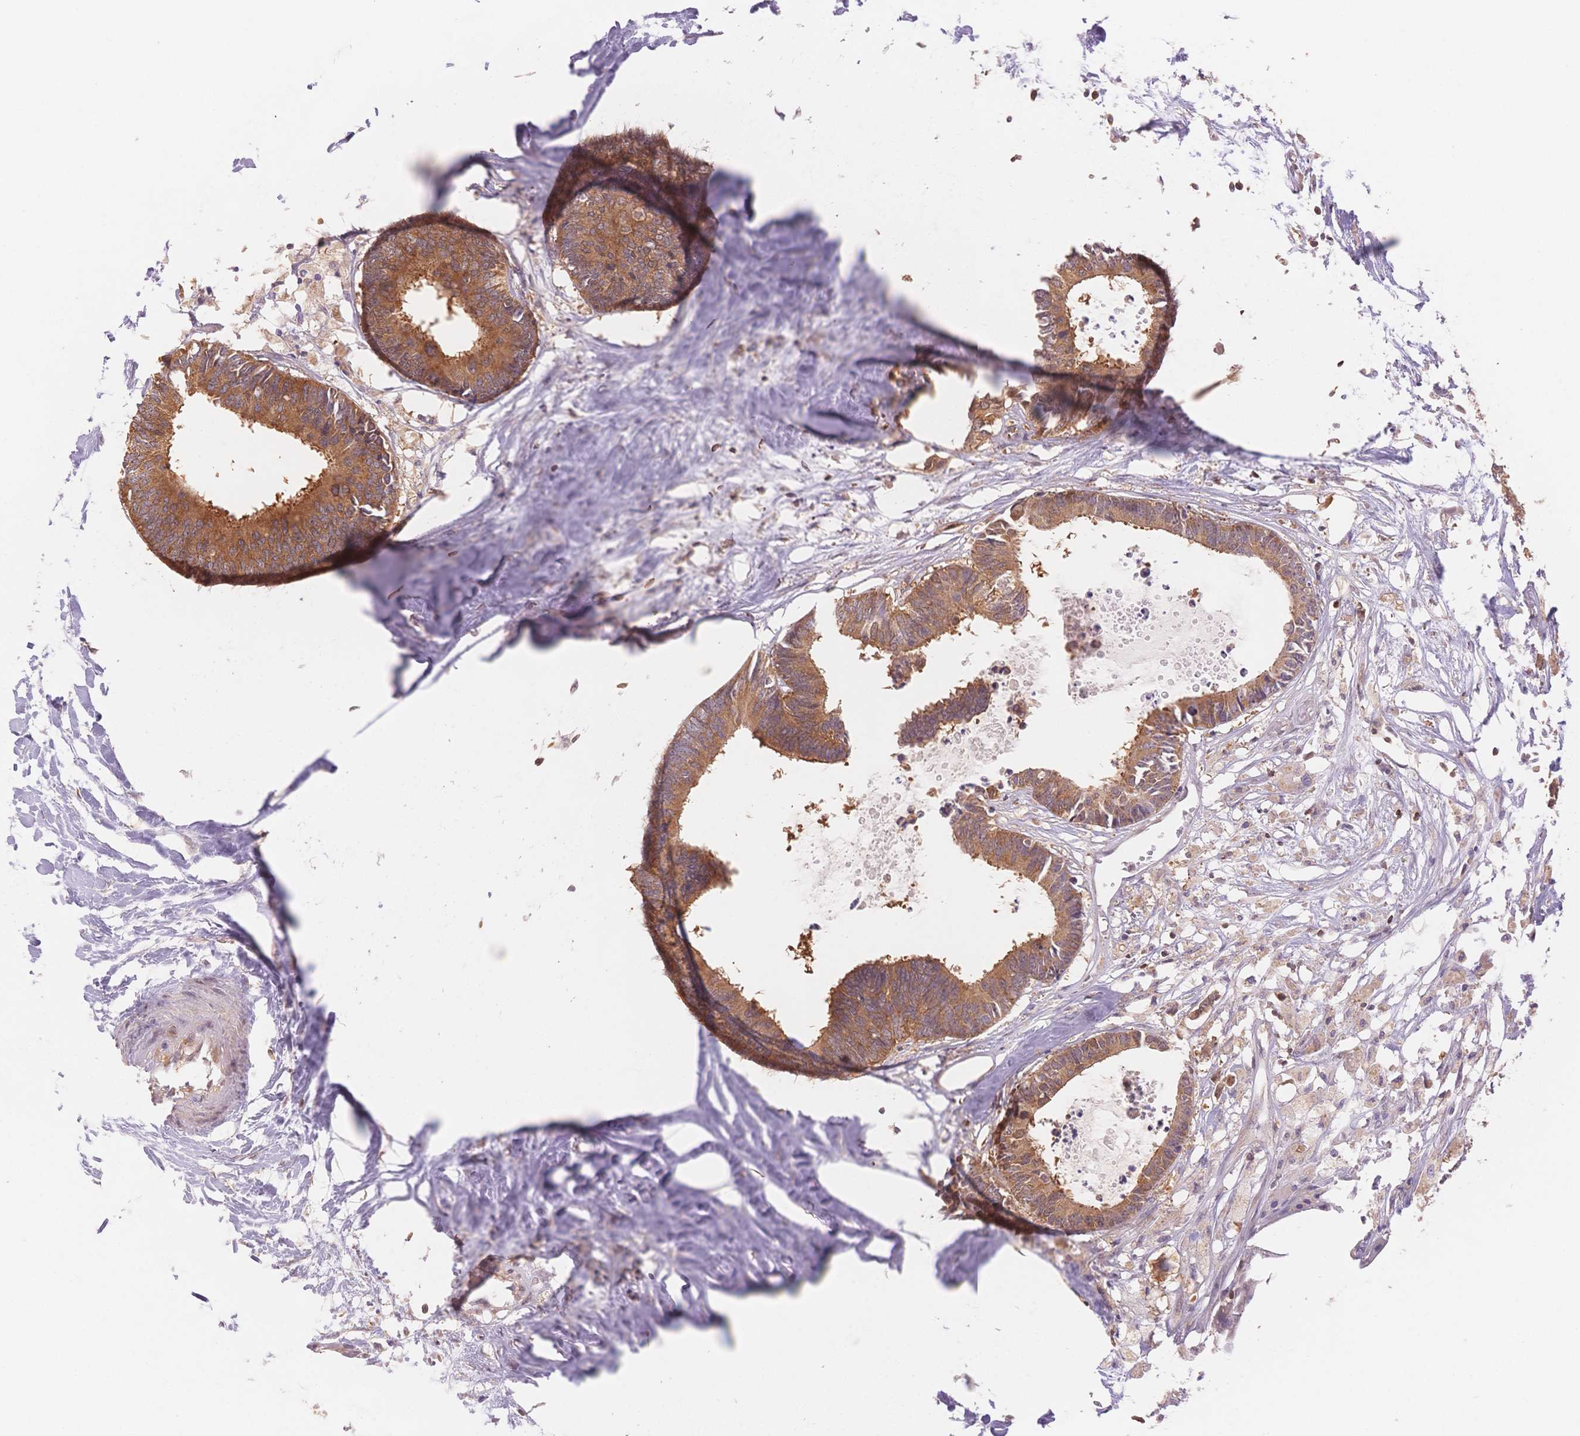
{"staining": {"intensity": "moderate", "quantity": ">75%", "location": "cytoplasmic/membranous"}, "tissue": "colorectal cancer", "cell_type": "Tumor cells", "image_type": "cancer", "snomed": [{"axis": "morphology", "description": "Adenocarcinoma, NOS"}, {"axis": "topography", "description": "Colon"}, {"axis": "topography", "description": "Rectum"}], "caption": "About >75% of tumor cells in colorectal adenocarcinoma reveal moderate cytoplasmic/membranous protein expression as visualized by brown immunohistochemical staining.", "gene": "STK39", "patient": {"sex": "male", "age": 57}}